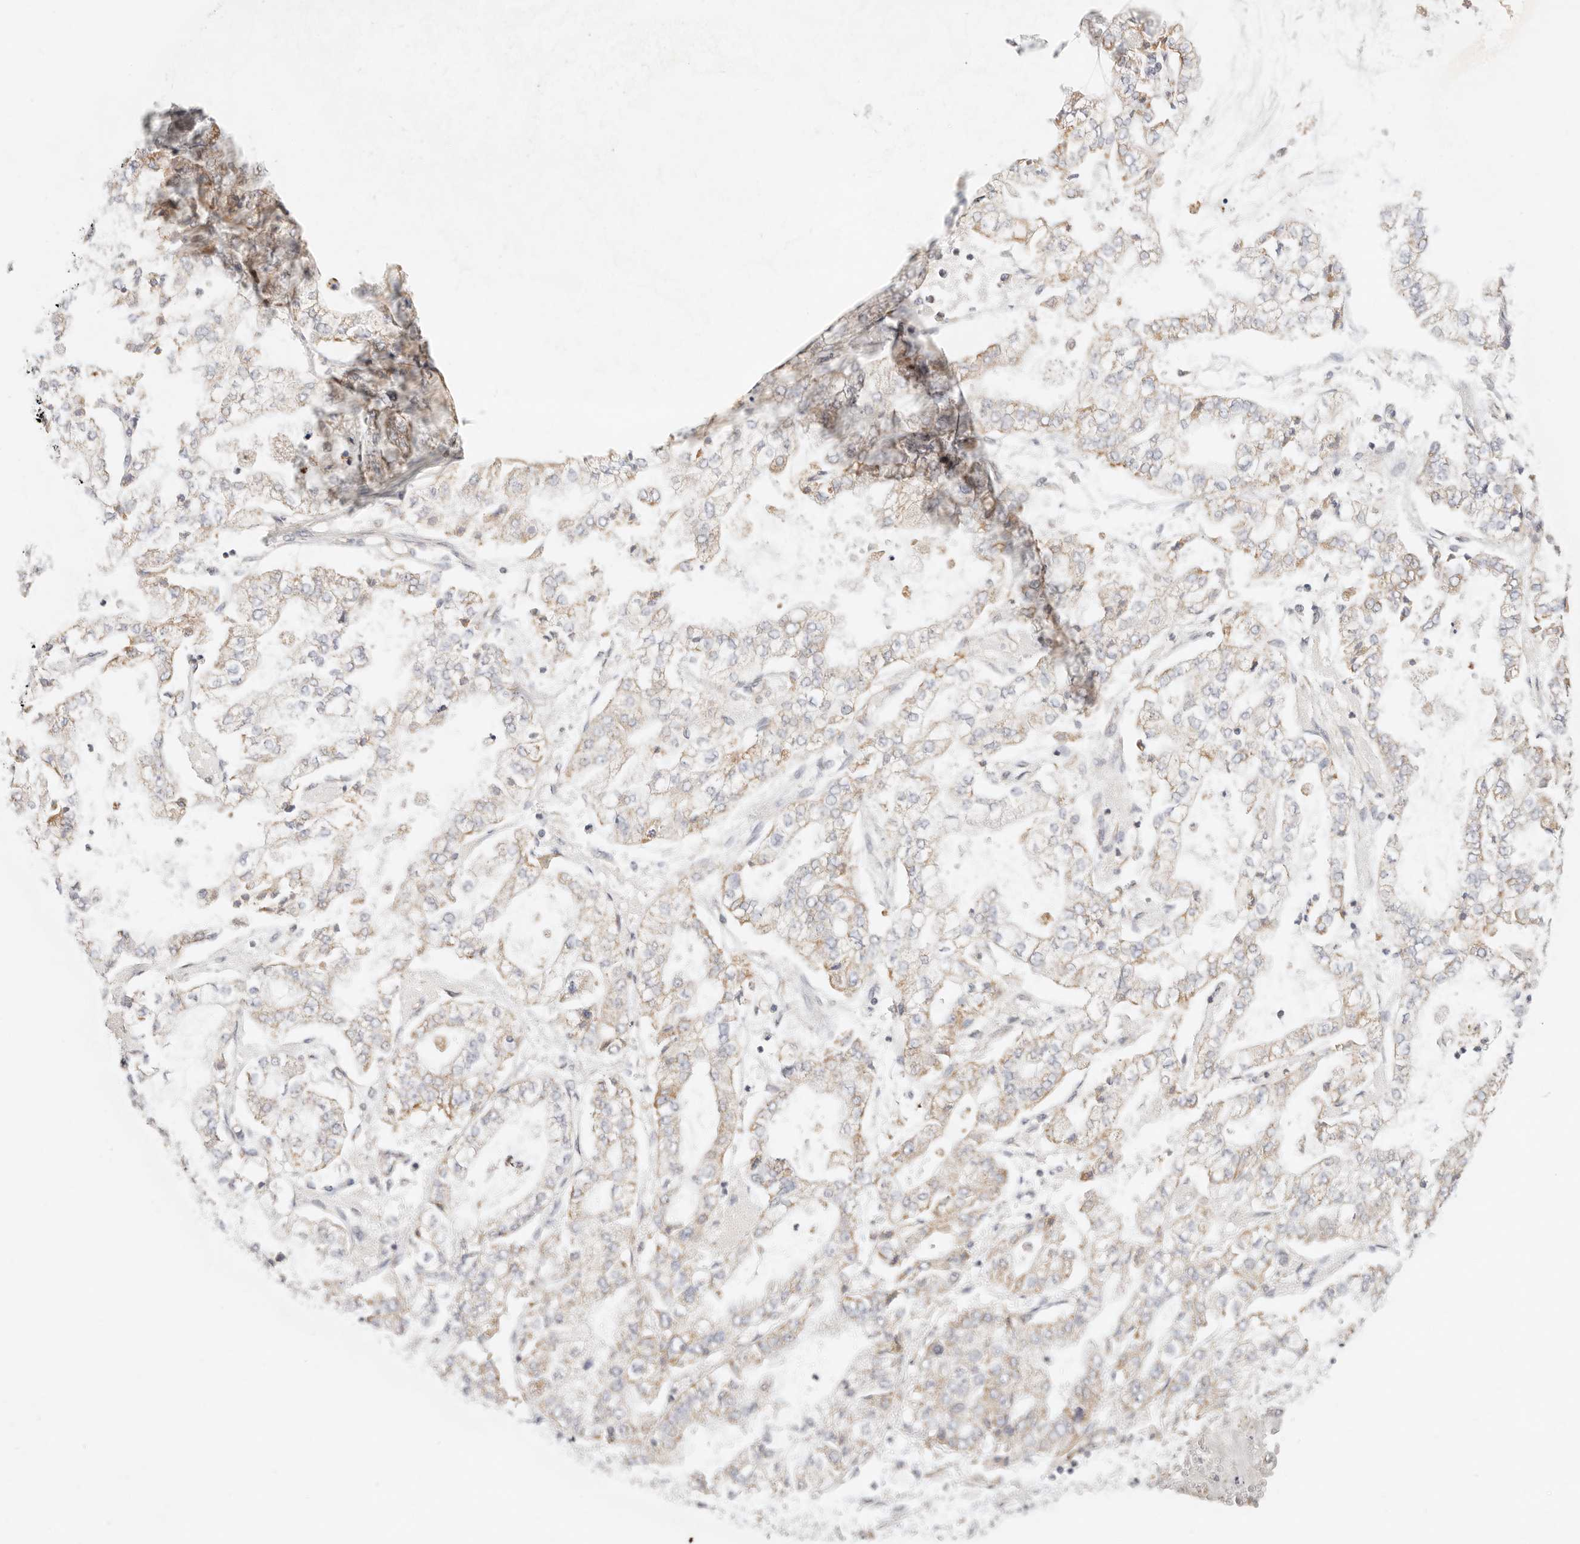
{"staining": {"intensity": "weak", "quantity": ">75%", "location": "cytoplasmic/membranous"}, "tissue": "stomach cancer", "cell_type": "Tumor cells", "image_type": "cancer", "snomed": [{"axis": "morphology", "description": "Adenocarcinoma, NOS"}, {"axis": "topography", "description": "Stomach"}], "caption": "This micrograph reveals stomach adenocarcinoma stained with immunohistochemistry to label a protein in brown. The cytoplasmic/membranous of tumor cells show weak positivity for the protein. Nuclei are counter-stained blue.", "gene": "ZC3H11A", "patient": {"sex": "male", "age": 76}}